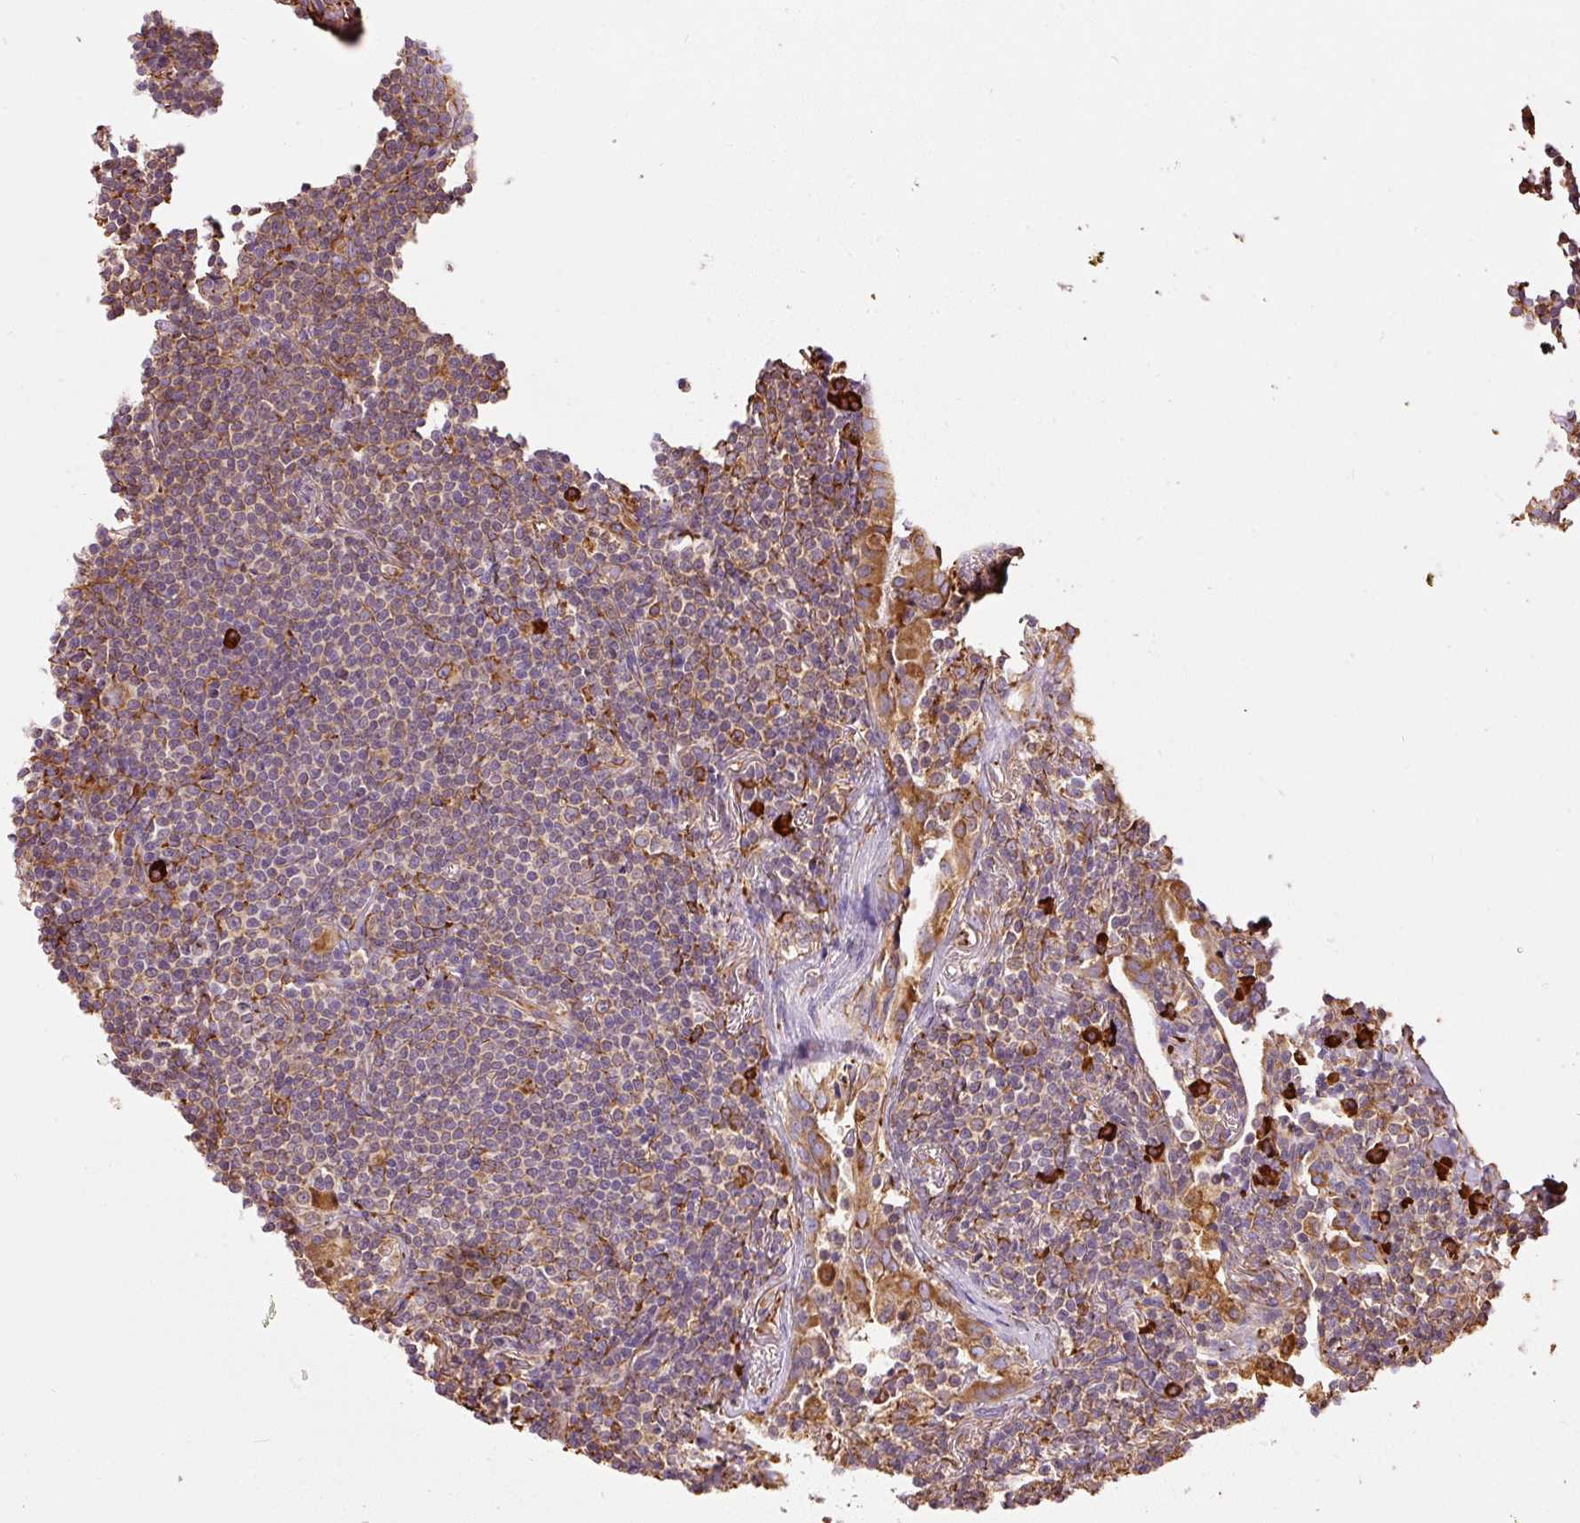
{"staining": {"intensity": "weak", "quantity": "25%-75%", "location": "cytoplasmic/membranous"}, "tissue": "lymphoma", "cell_type": "Tumor cells", "image_type": "cancer", "snomed": [{"axis": "morphology", "description": "Malignant lymphoma, non-Hodgkin's type, Low grade"}, {"axis": "topography", "description": "Lung"}], "caption": "Protein expression analysis of human lymphoma reveals weak cytoplasmic/membranous staining in approximately 25%-75% of tumor cells.", "gene": "KLC1", "patient": {"sex": "female", "age": 71}}